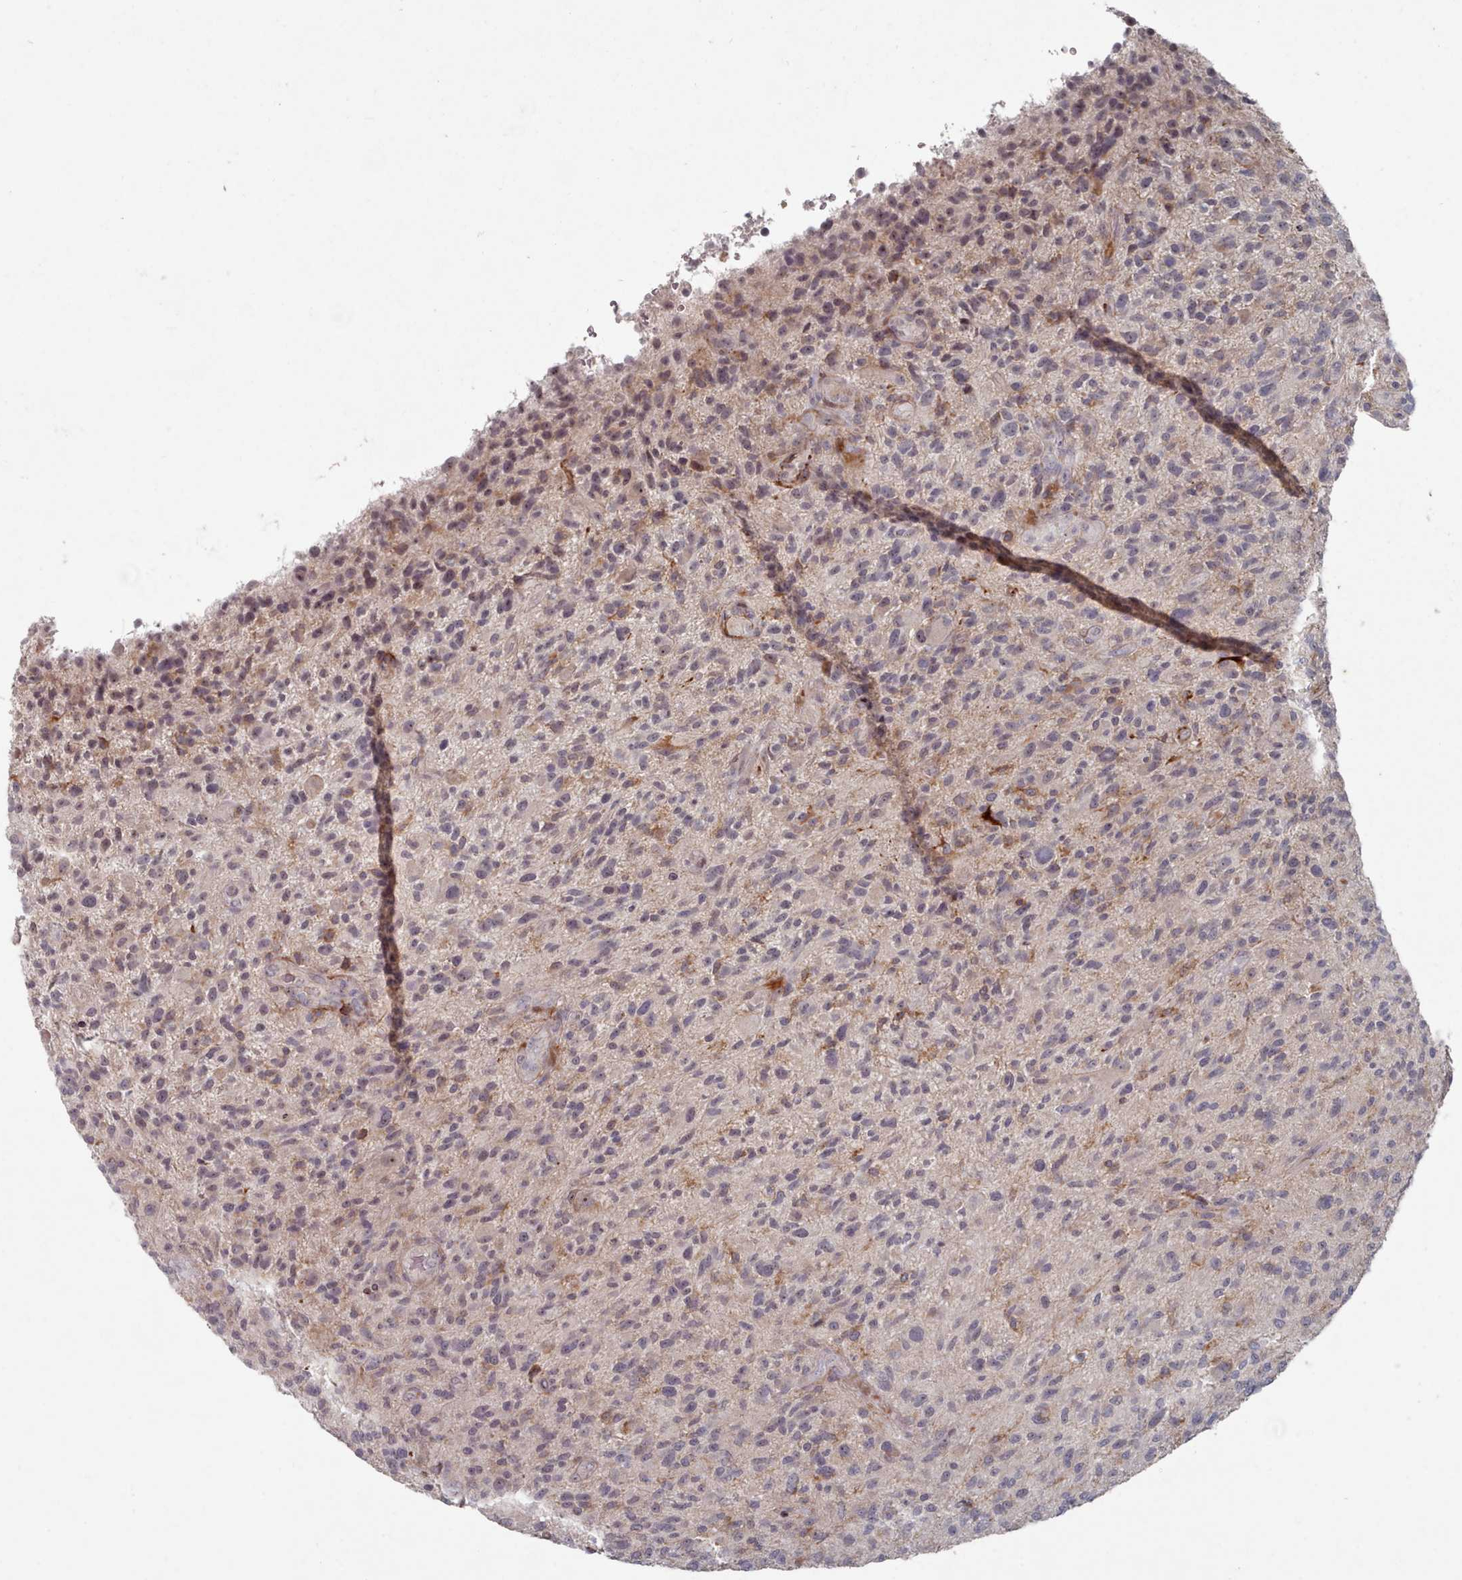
{"staining": {"intensity": "weak", "quantity": "<25%", "location": "cytoplasmic/membranous"}, "tissue": "glioma", "cell_type": "Tumor cells", "image_type": "cancer", "snomed": [{"axis": "morphology", "description": "Glioma, malignant, High grade"}, {"axis": "topography", "description": "Brain"}], "caption": "An immunohistochemistry micrograph of high-grade glioma (malignant) is shown. There is no staining in tumor cells of high-grade glioma (malignant). (DAB (3,3'-diaminobenzidine) immunohistochemistry (IHC), high magnification).", "gene": "COL8A2", "patient": {"sex": "male", "age": 47}}